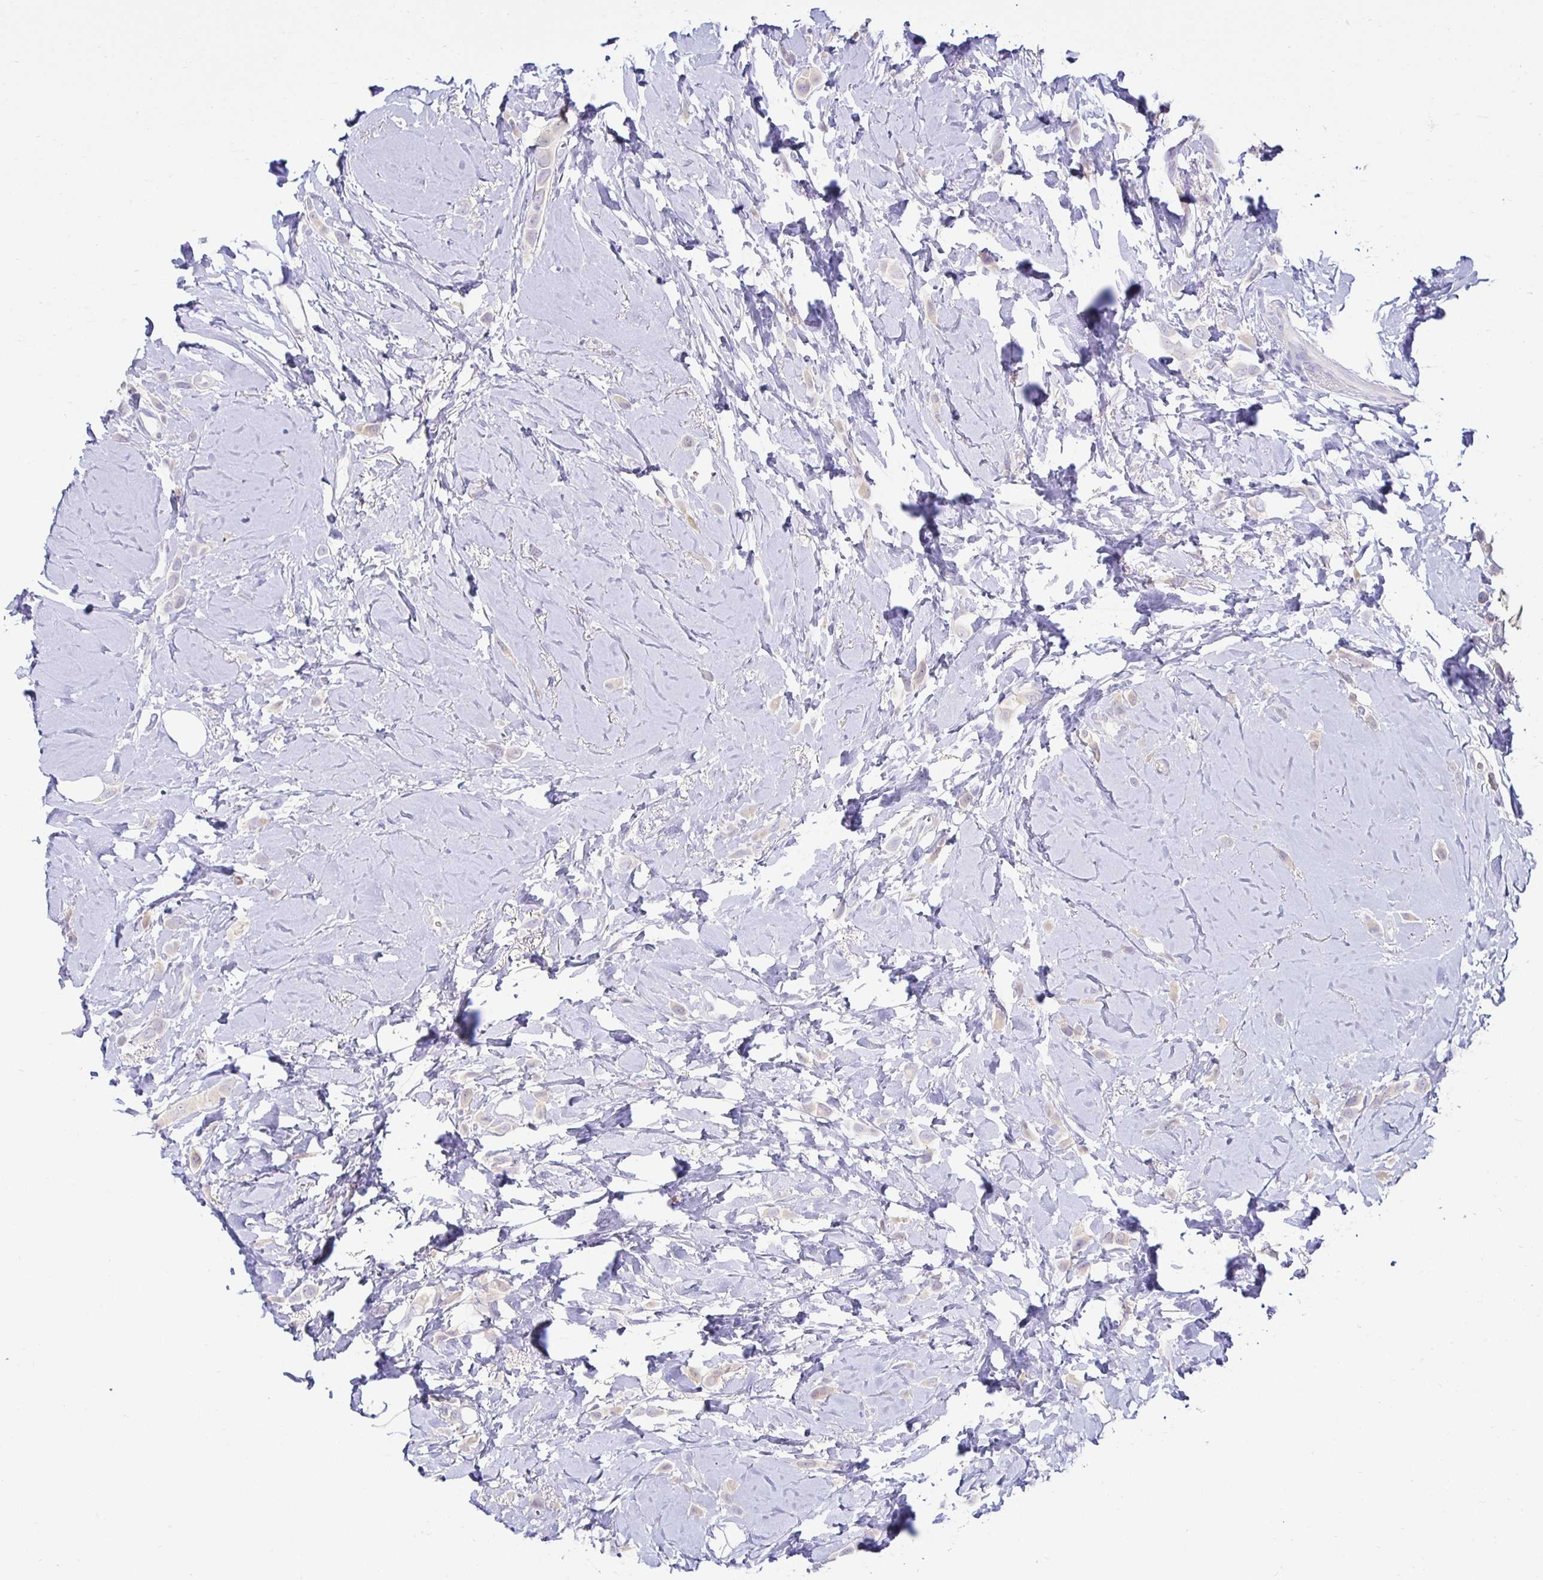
{"staining": {"intensity": "negative", "quantity": "none", "location": "none"}, "tissue": "breast cancer", "cell_type": "Tumor cells", "image_type": "cancer", "snomed": [{"axis": "morphology", "description": "Lobular carcinoma"}, {"axis": "topography", "description": "Breast"}], "caption": "Human breast lobular carcinoma stained for a protein using IHC exhibits no positivity in tumor cells.", "gene": "MON2", "patient": {"sex": "female", "age": 66}}